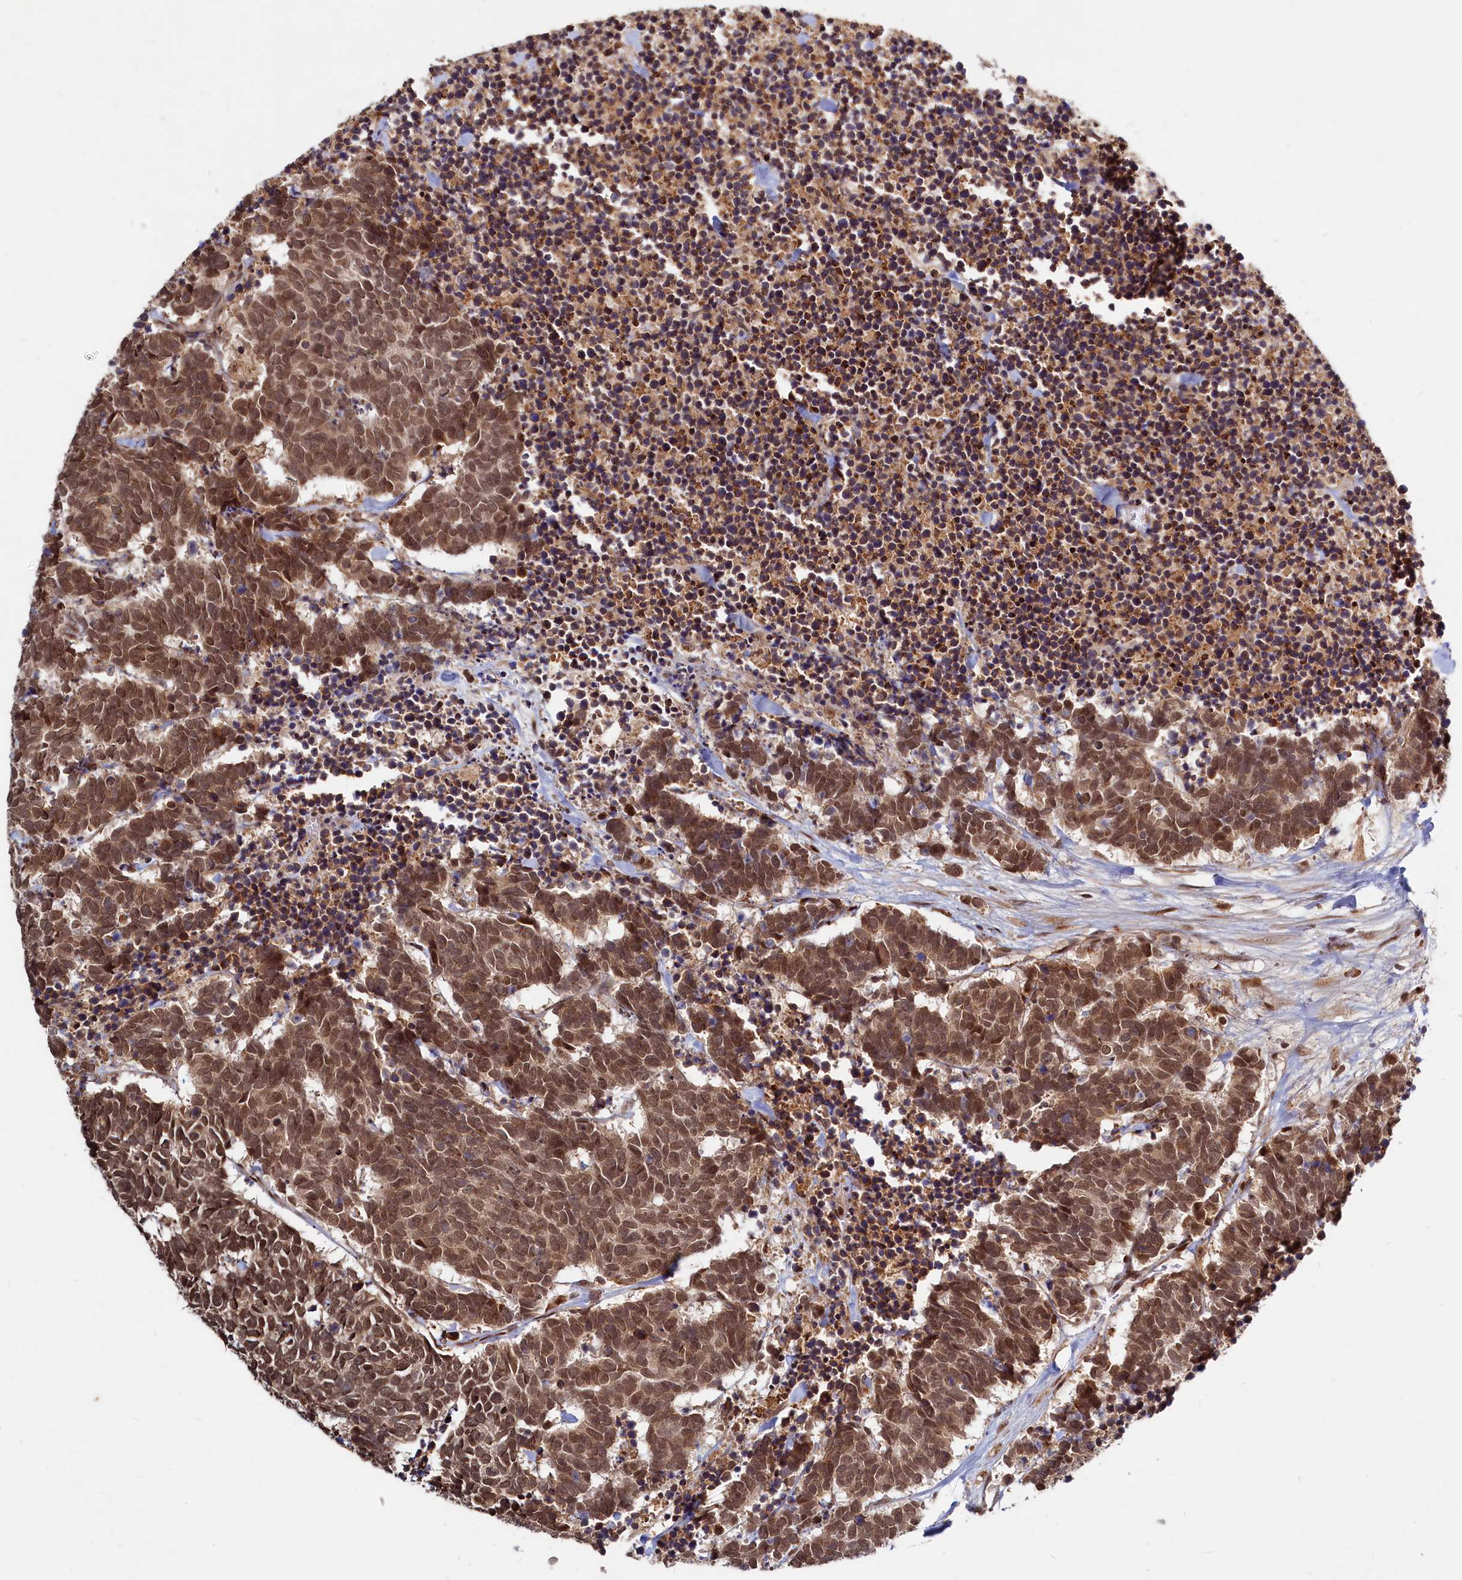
{"staining": {"intensity": "moderate", "quantity": ">75%", "location": "cytoplasmic/membranous,nuclear"}, "tissue": "carcinoid", "cell_type": "Tumor cells", "image_type": "cancer", "snomed": [{"axis": "morphology", "description": "Carcinoma, NOS"}, {"axis": "morphology", "description": "Carcinoid, malignant, NOS"}, {"axis": "topography", "description": "Urinary bladder"}], "caption": "Malignant carcinoid was stained to show a protein in brown. There is medium levels of moderate cytoplasmic/membranous and nuclear staining in approximately >75% of tumor cells. Nuclei are stained in blue.", "gene": "TRAPPC4", "patient": {"sex": "male", "age": 57}}